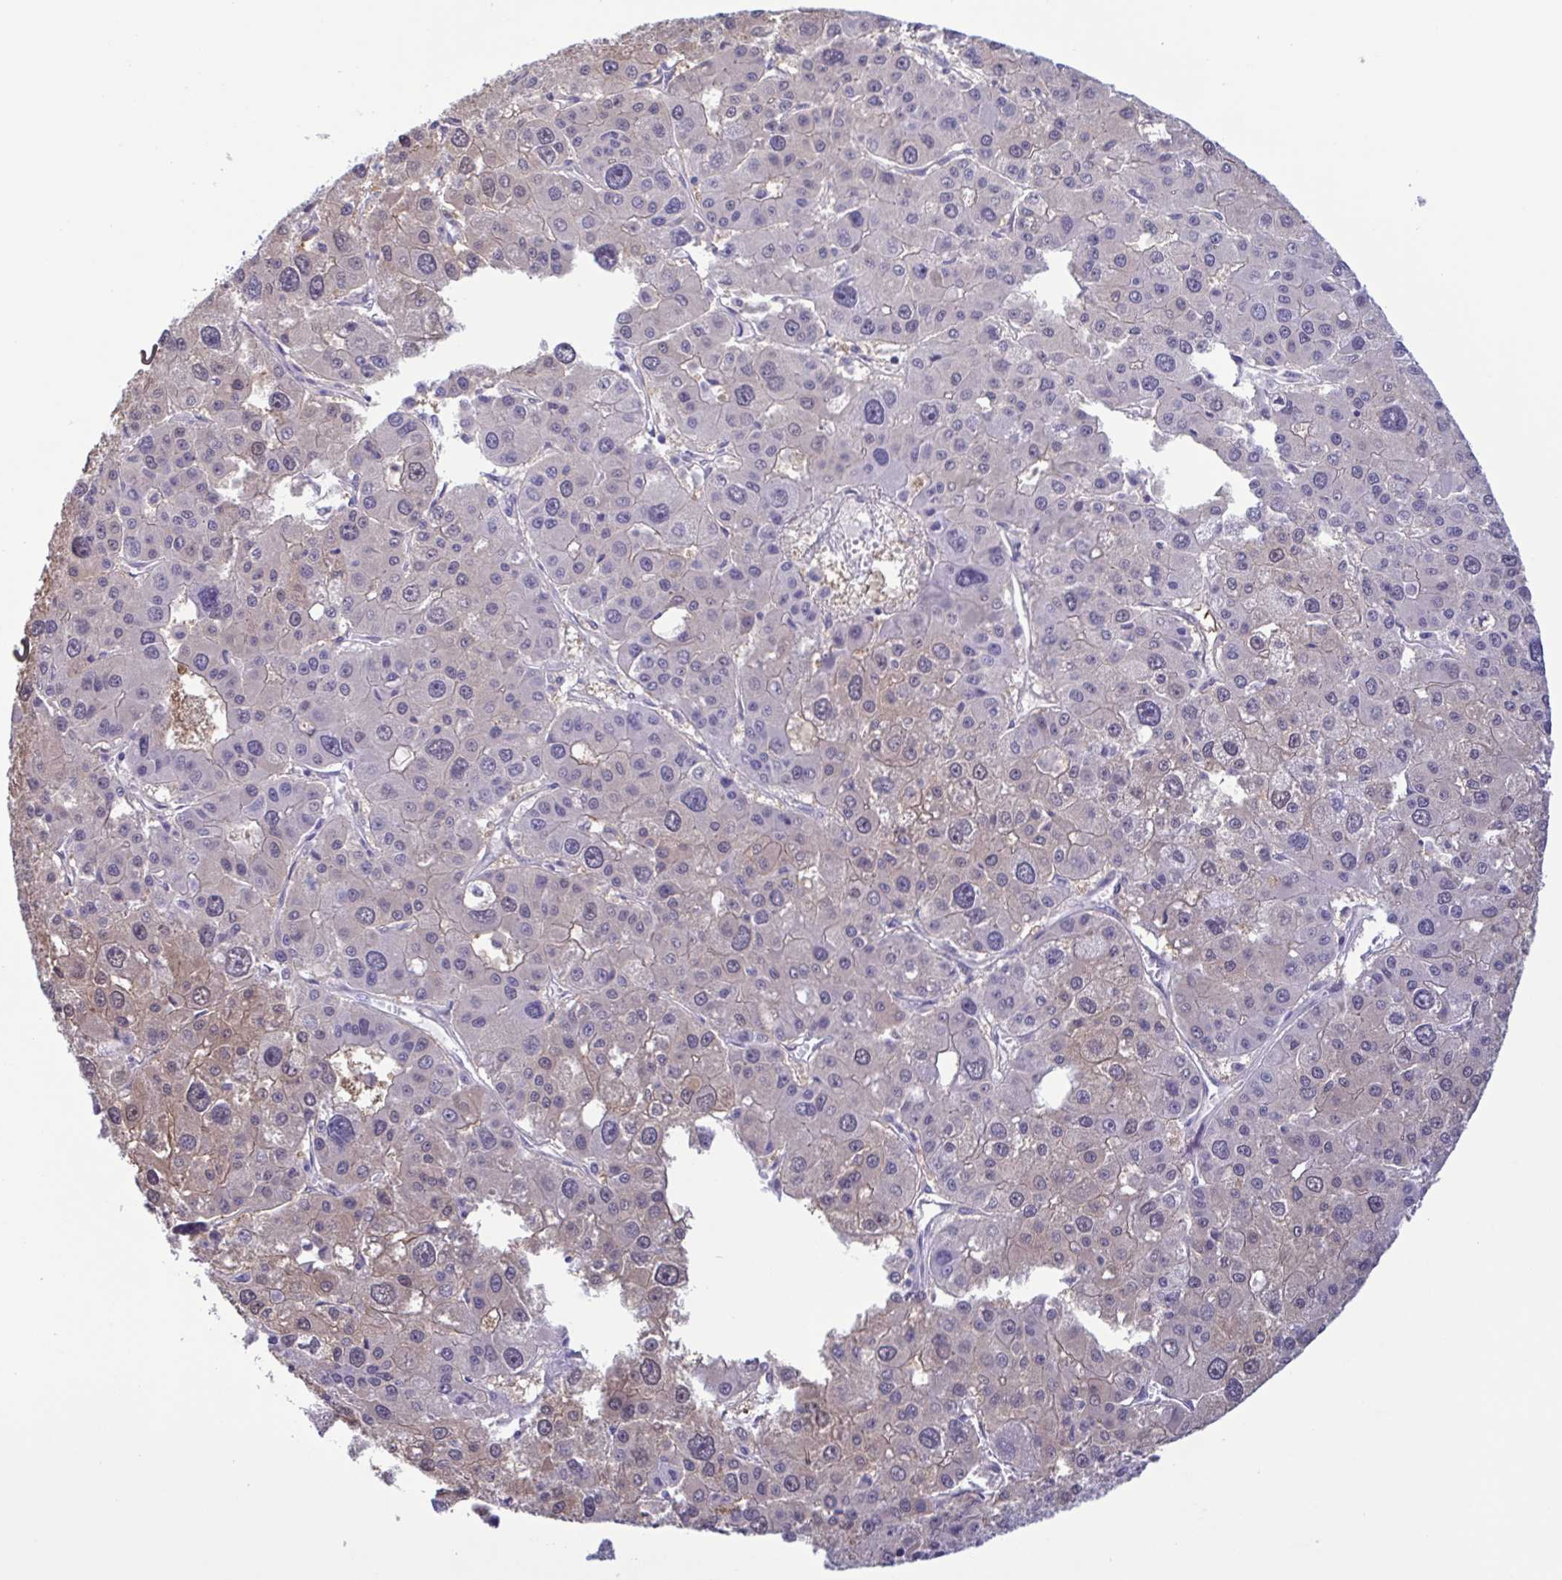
{"staining": {"intensity": "weak", "quantity": "<25%", "location": "cytoplasmic/membranous"}, "tissue": "liver cancer", "cell_type": "Tumor cells", "image_type": "cancer", "snomed": [{"axis": "morphology", "description": "Carcinoma, Hepatocellular, NOS"}, {"axis": "topography", "description": "Liver"}], "caption": "Tumor cells show no significant protein positivity in liver hepatocellular carcinoma.", "gene": "LDHC", "patient": {"sex": "male", "age": 73}}